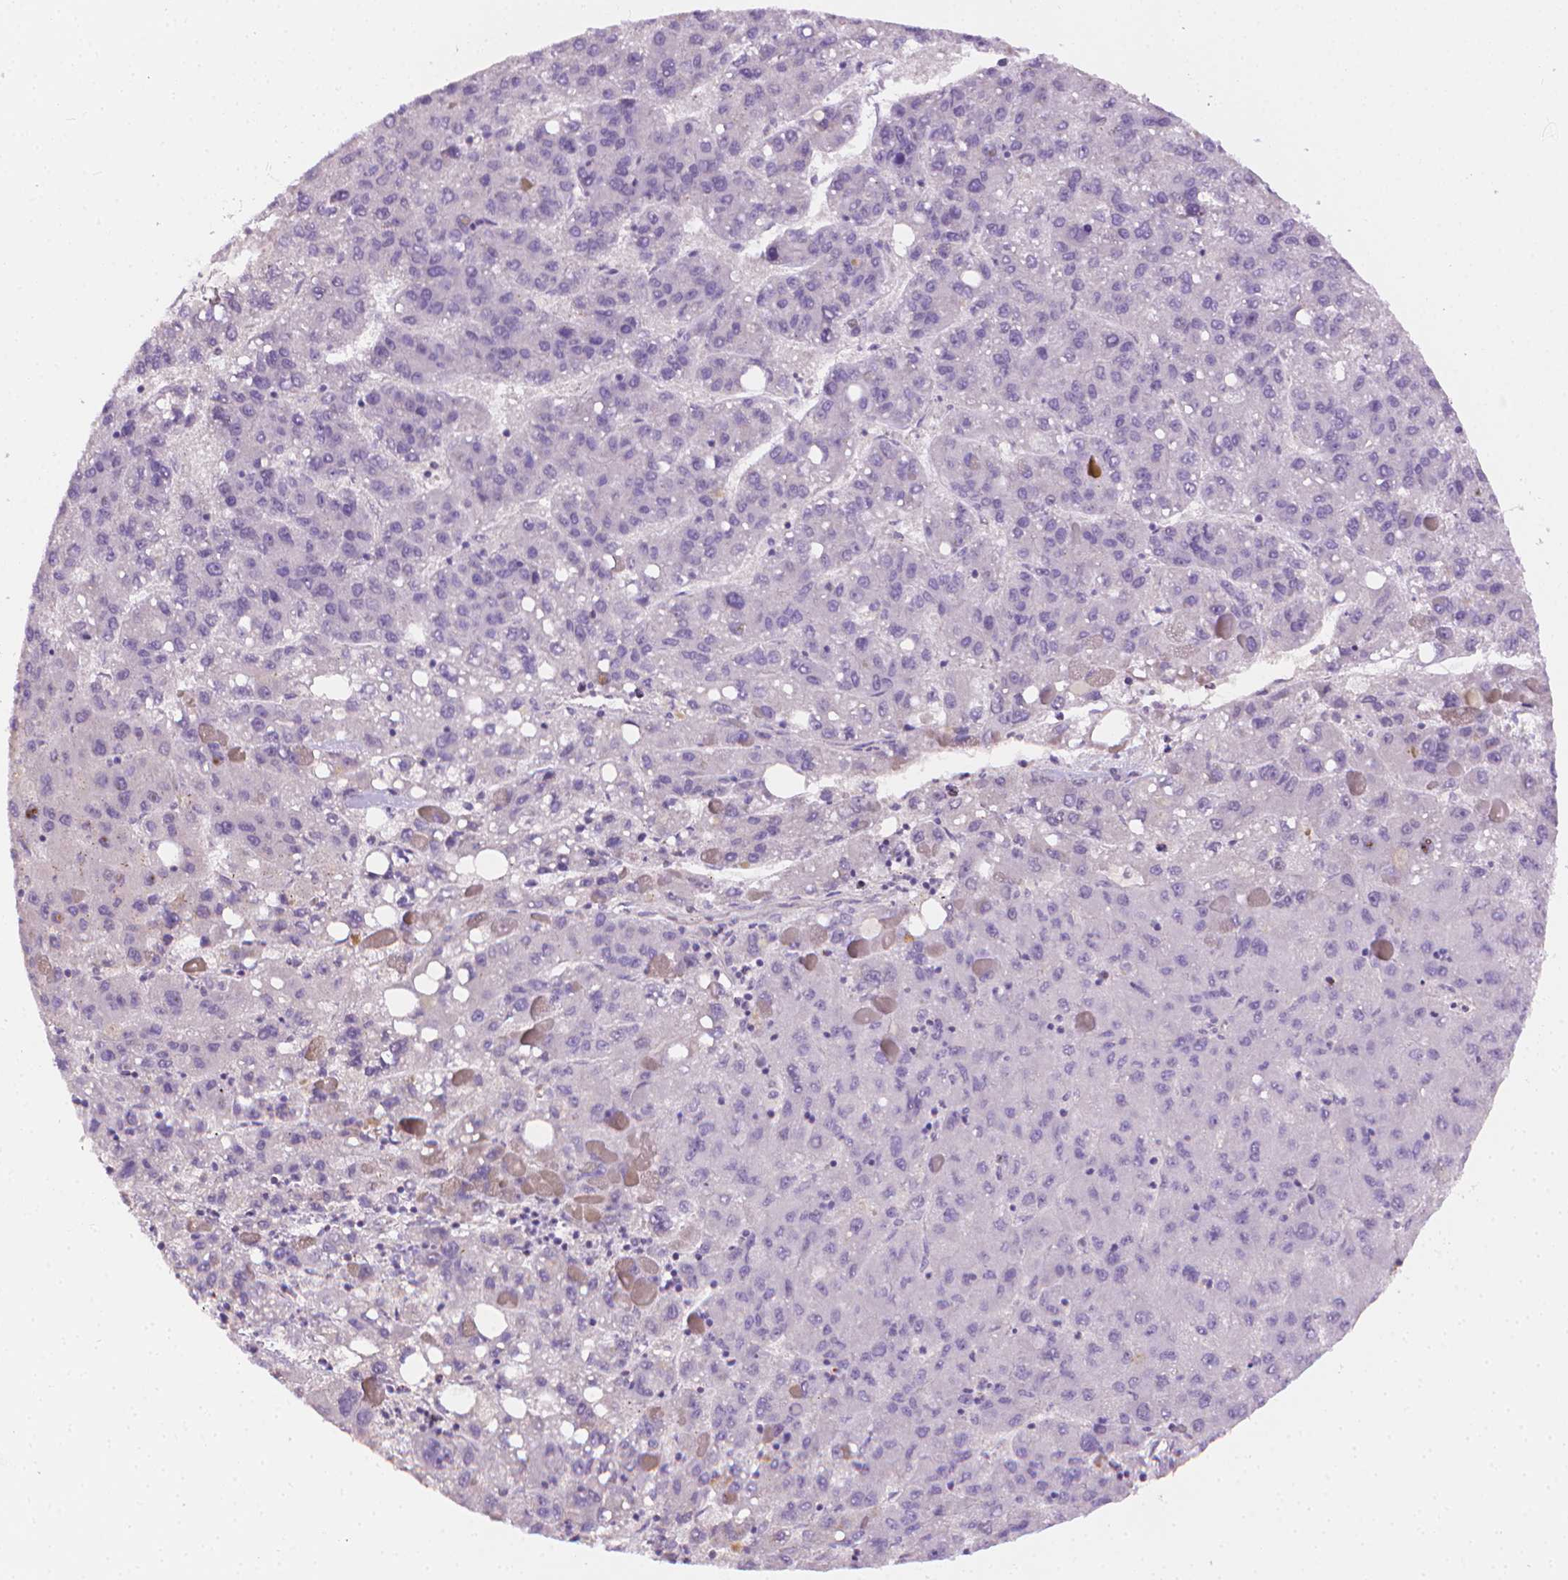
{"staining": {"intensity": "negative", "quantity": "none", "location": "none"}, "tissue": "liver cancer", "cell_type": "Tumor cells", "image_type": "cancer", "snomed": [{"axis": "morphology", "description": "Carcinoma, Hepatocellular, NOS"}, {"axis": "topography", "description": "Liver"}], "caption": "Tumor cells are negative for protein expression in human liver cancer (hepatocellular carcinoma).", "gene": "NCAN", "patient": {"sex": "female", "age": 82}}